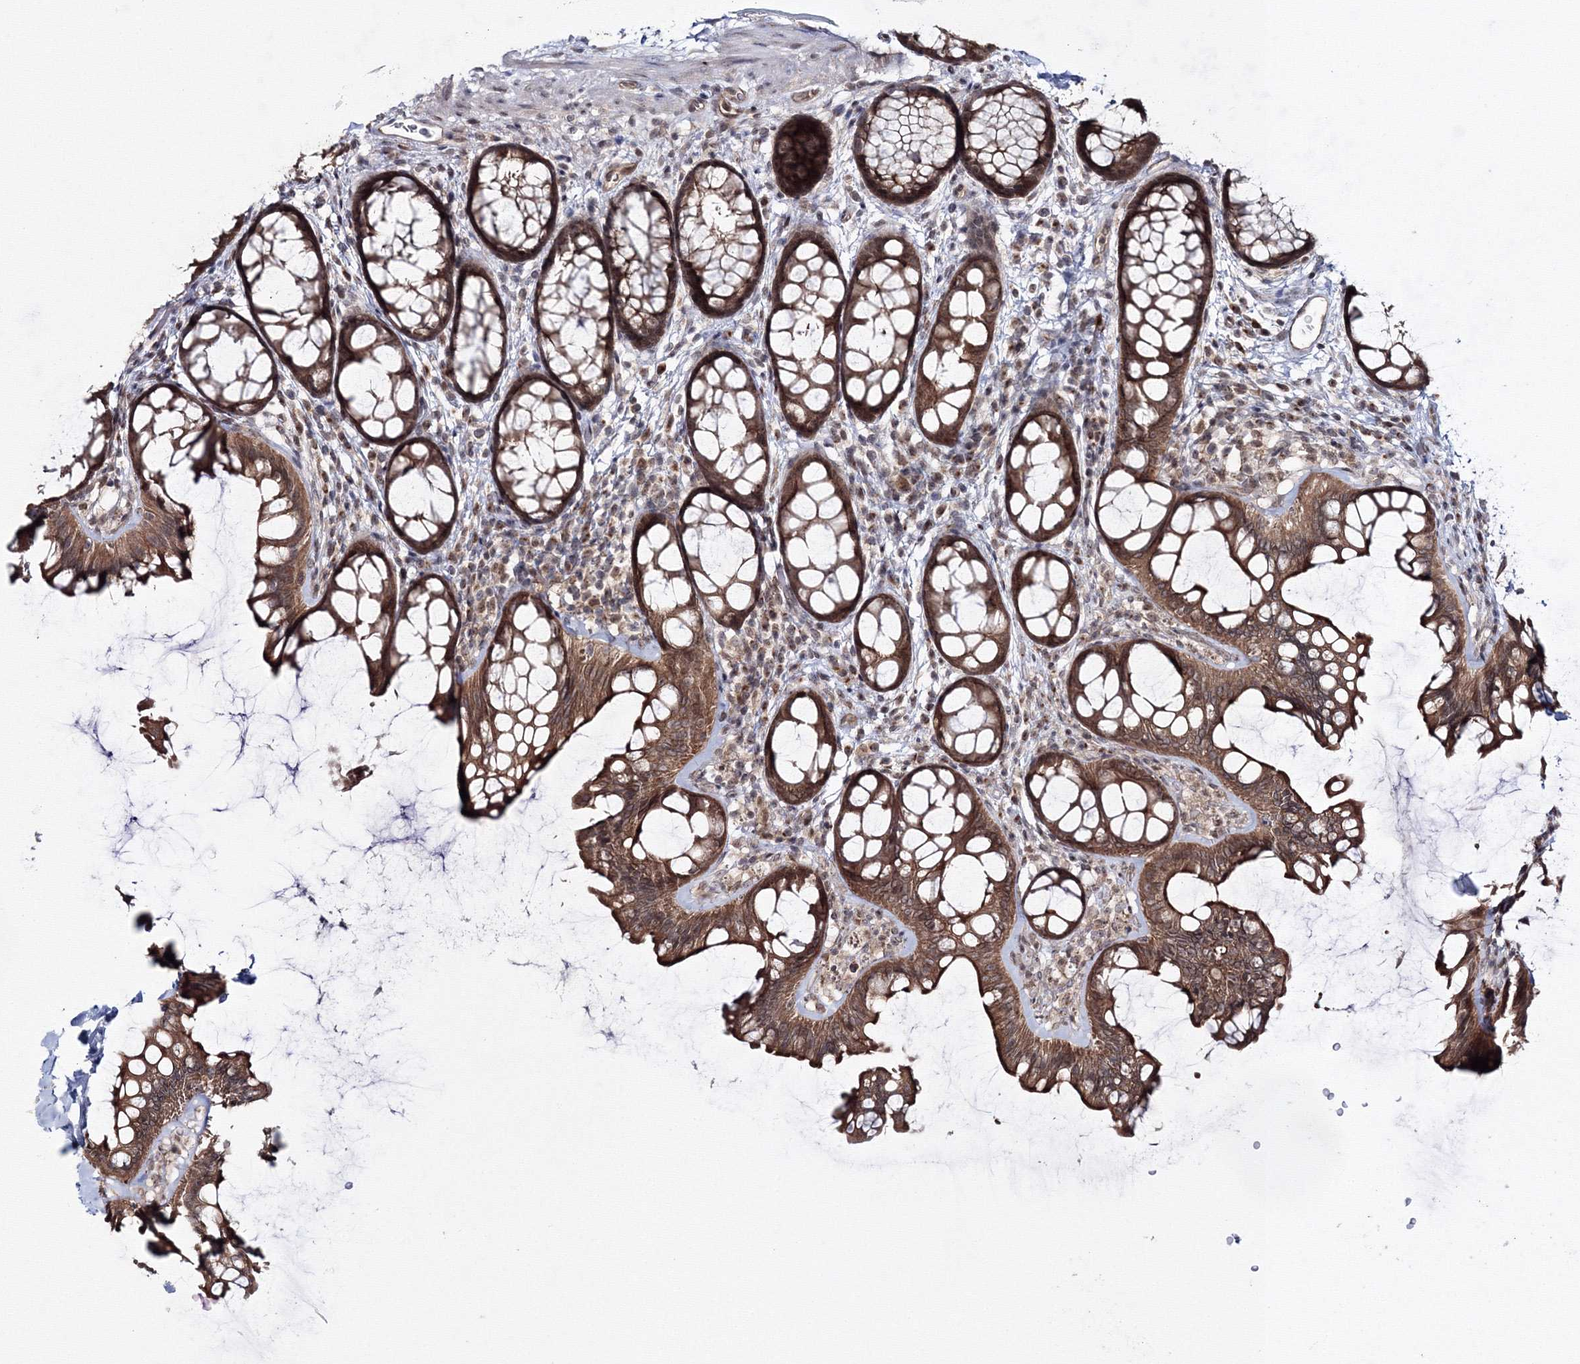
{"staining": {"intensity": "weak", "quantity": "25%-75%", "location": "cytoplasmic/membranous,nuclear"}, "tissue": "colon", "cell_type": "Endothelial cells", "image_type": "normal", "snomed": [{"axis": "morphology", "description": "Normal tissue, NOS"}, {"axis": "topography", "description": "Colon"}], "caption": "Endothelial cells demonstrate low levels of weak cytoplasmic/membranous,nuclear expression in about 25%-75% of cells in unremarkable human colon. (Stains: DAB (3,3'-diaminobenzidine) in brown, nuclei in blue, Microscopy: brightfield microscopy at high magnification).", "gene": "ZFAND6", "patient": {"sex": "female", "age": 82}}